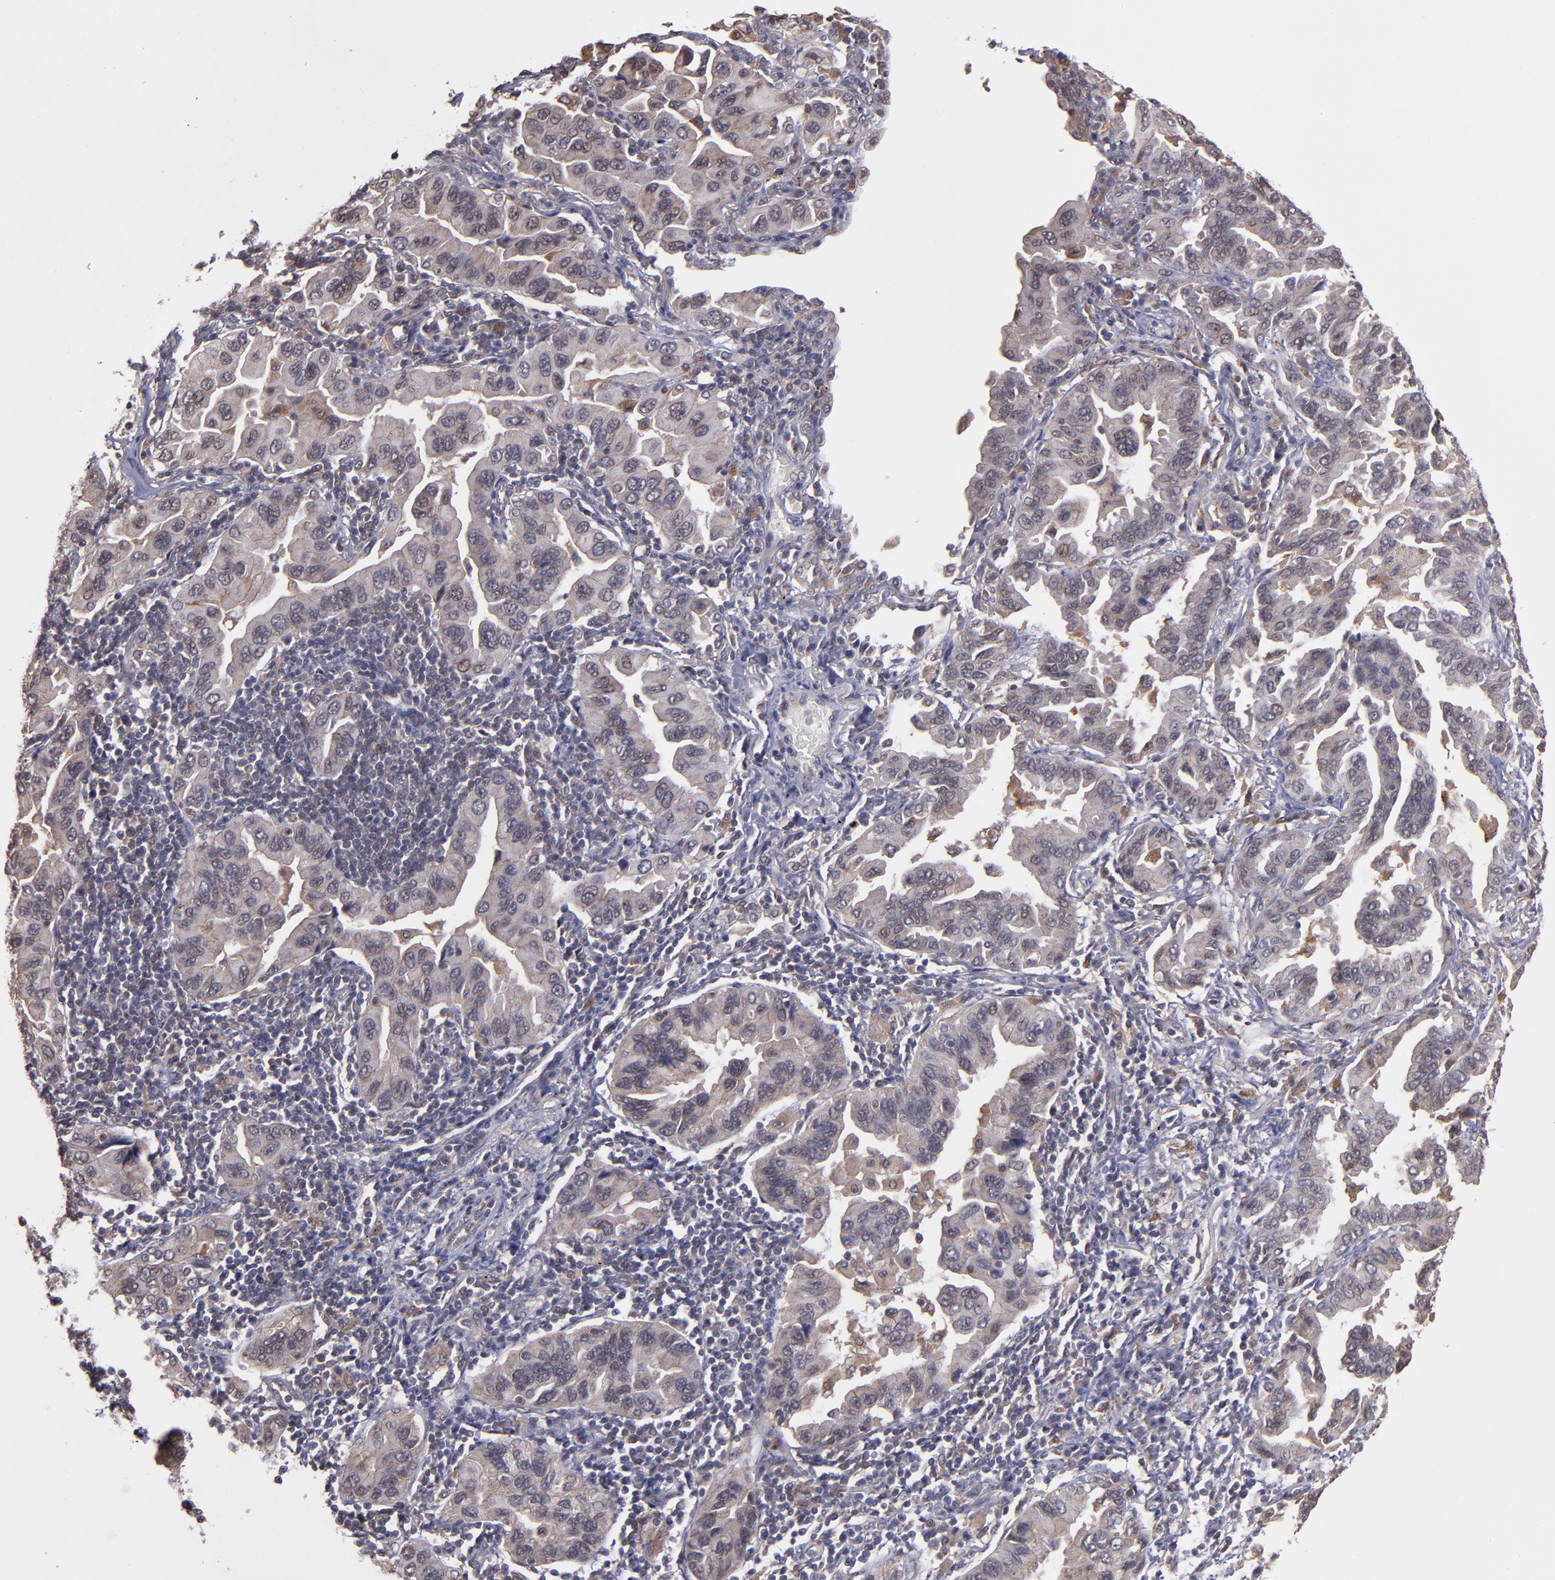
{"staining": {"intensity": "moderate", "quantity": "<25%", "location": "cytoplasmic/membranous"}, "tissue": "lung cancer", "cell_type": "Tumor cells", "image_type": "cancer", "snomed": [{"axis": "morphology", "description": "Adenocarcinoma, NOS"}, {"axis": "topography", "description": "Lung"}], "caption": "An image showing moderate cytoplasmic/membranous expression in about <25% of tumor cells in lung cancer, as visualized by brown immunohistochemical staining.", "gene": "SIPA1L1", "patient": {"sex": "female", "age": 65}}